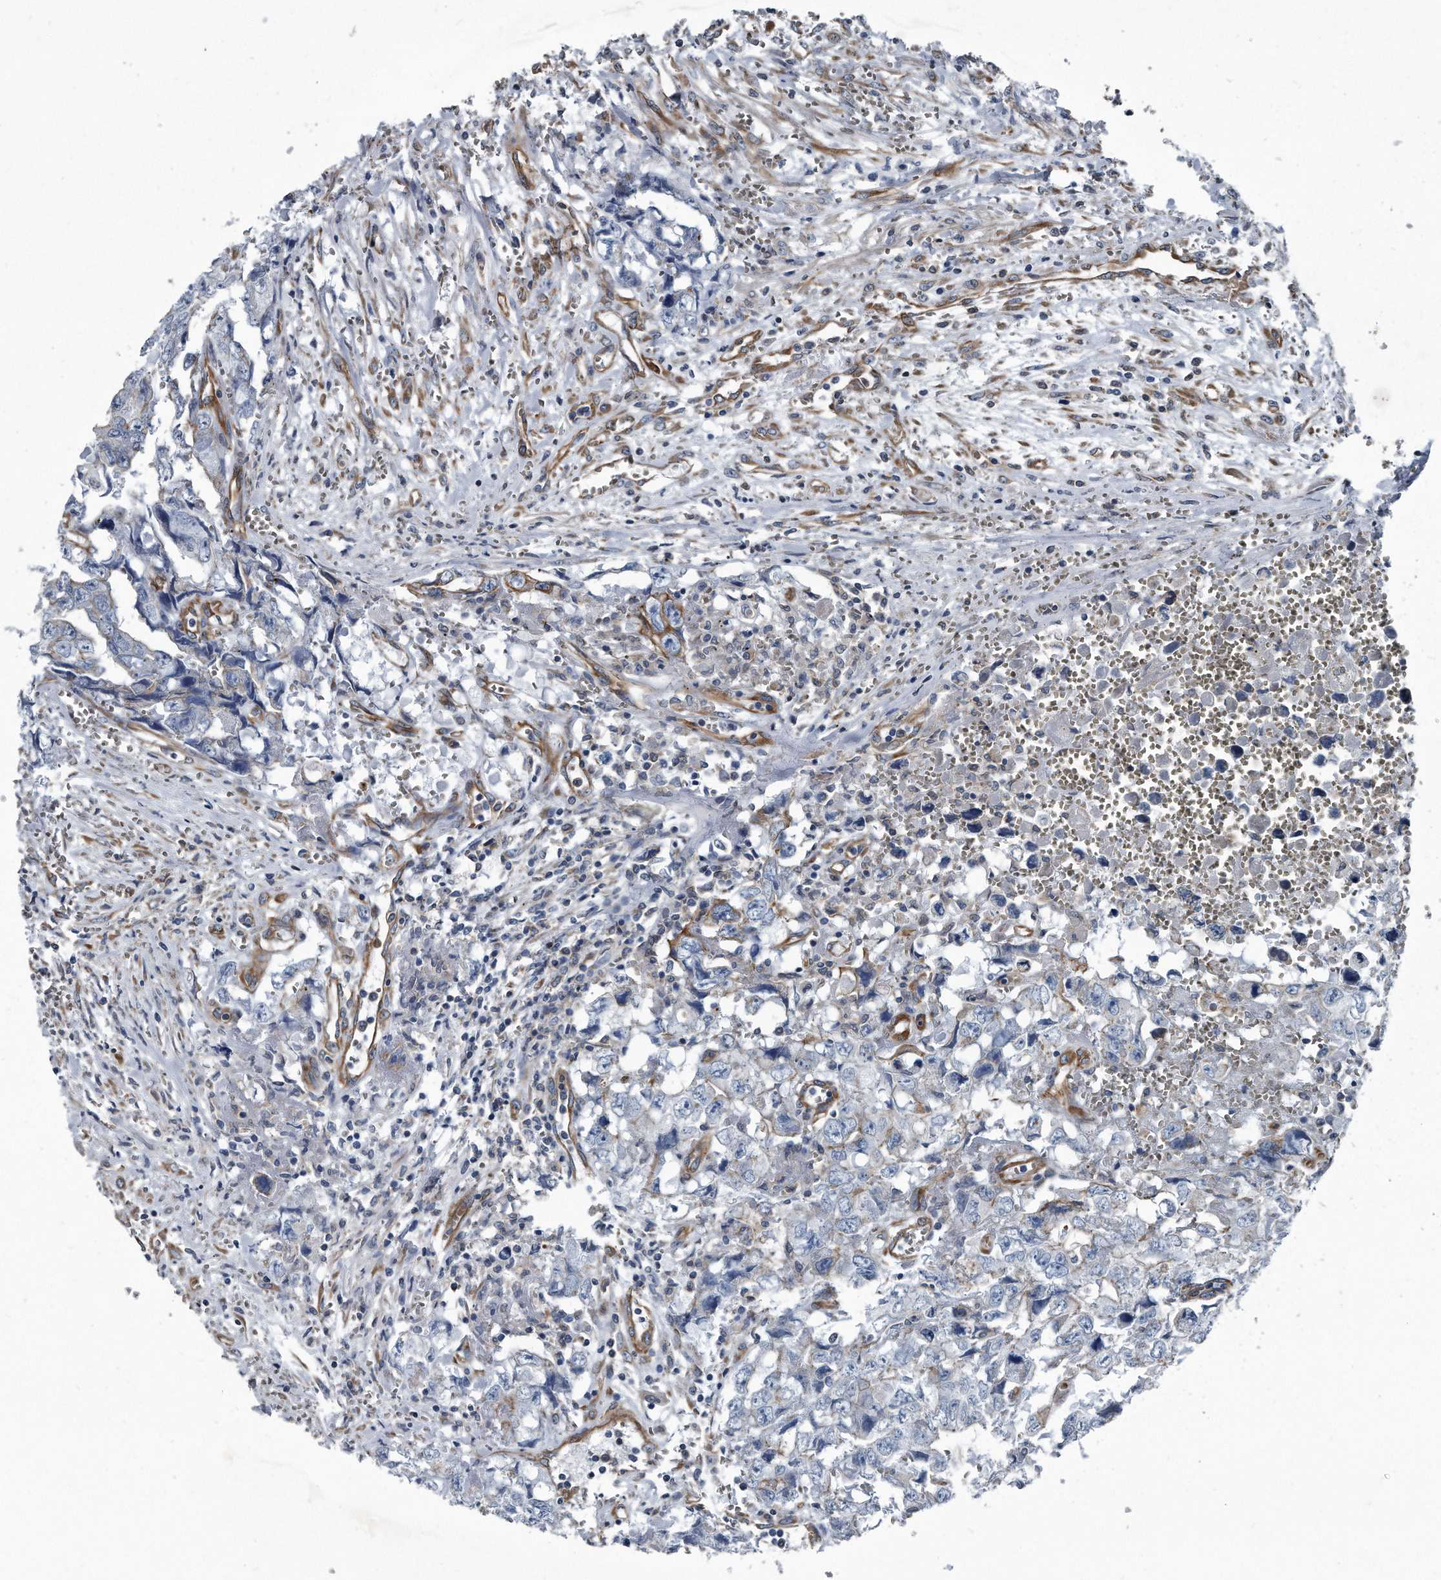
{"staining": {"intensity": "negative", "quantity": "none", "location": "none"}, "tissue": "testis cancer", "cell_type": "Tumor cells", "image_type": "cancer", "snomed": [{"axis": "morphology", "description": "Carcinoma, Embryonal, NOS"}, {"axis": "topography", "description": "Testis"}], "caption": "DAB (3,3'-diaminobenzidine) immunohistochemical staining of human testis cancer (embryonal carcinoma) reveals no significant positivity in tumor cells.", "gene": "PLEC", "patient": {"sex": "male", "age": 31}}